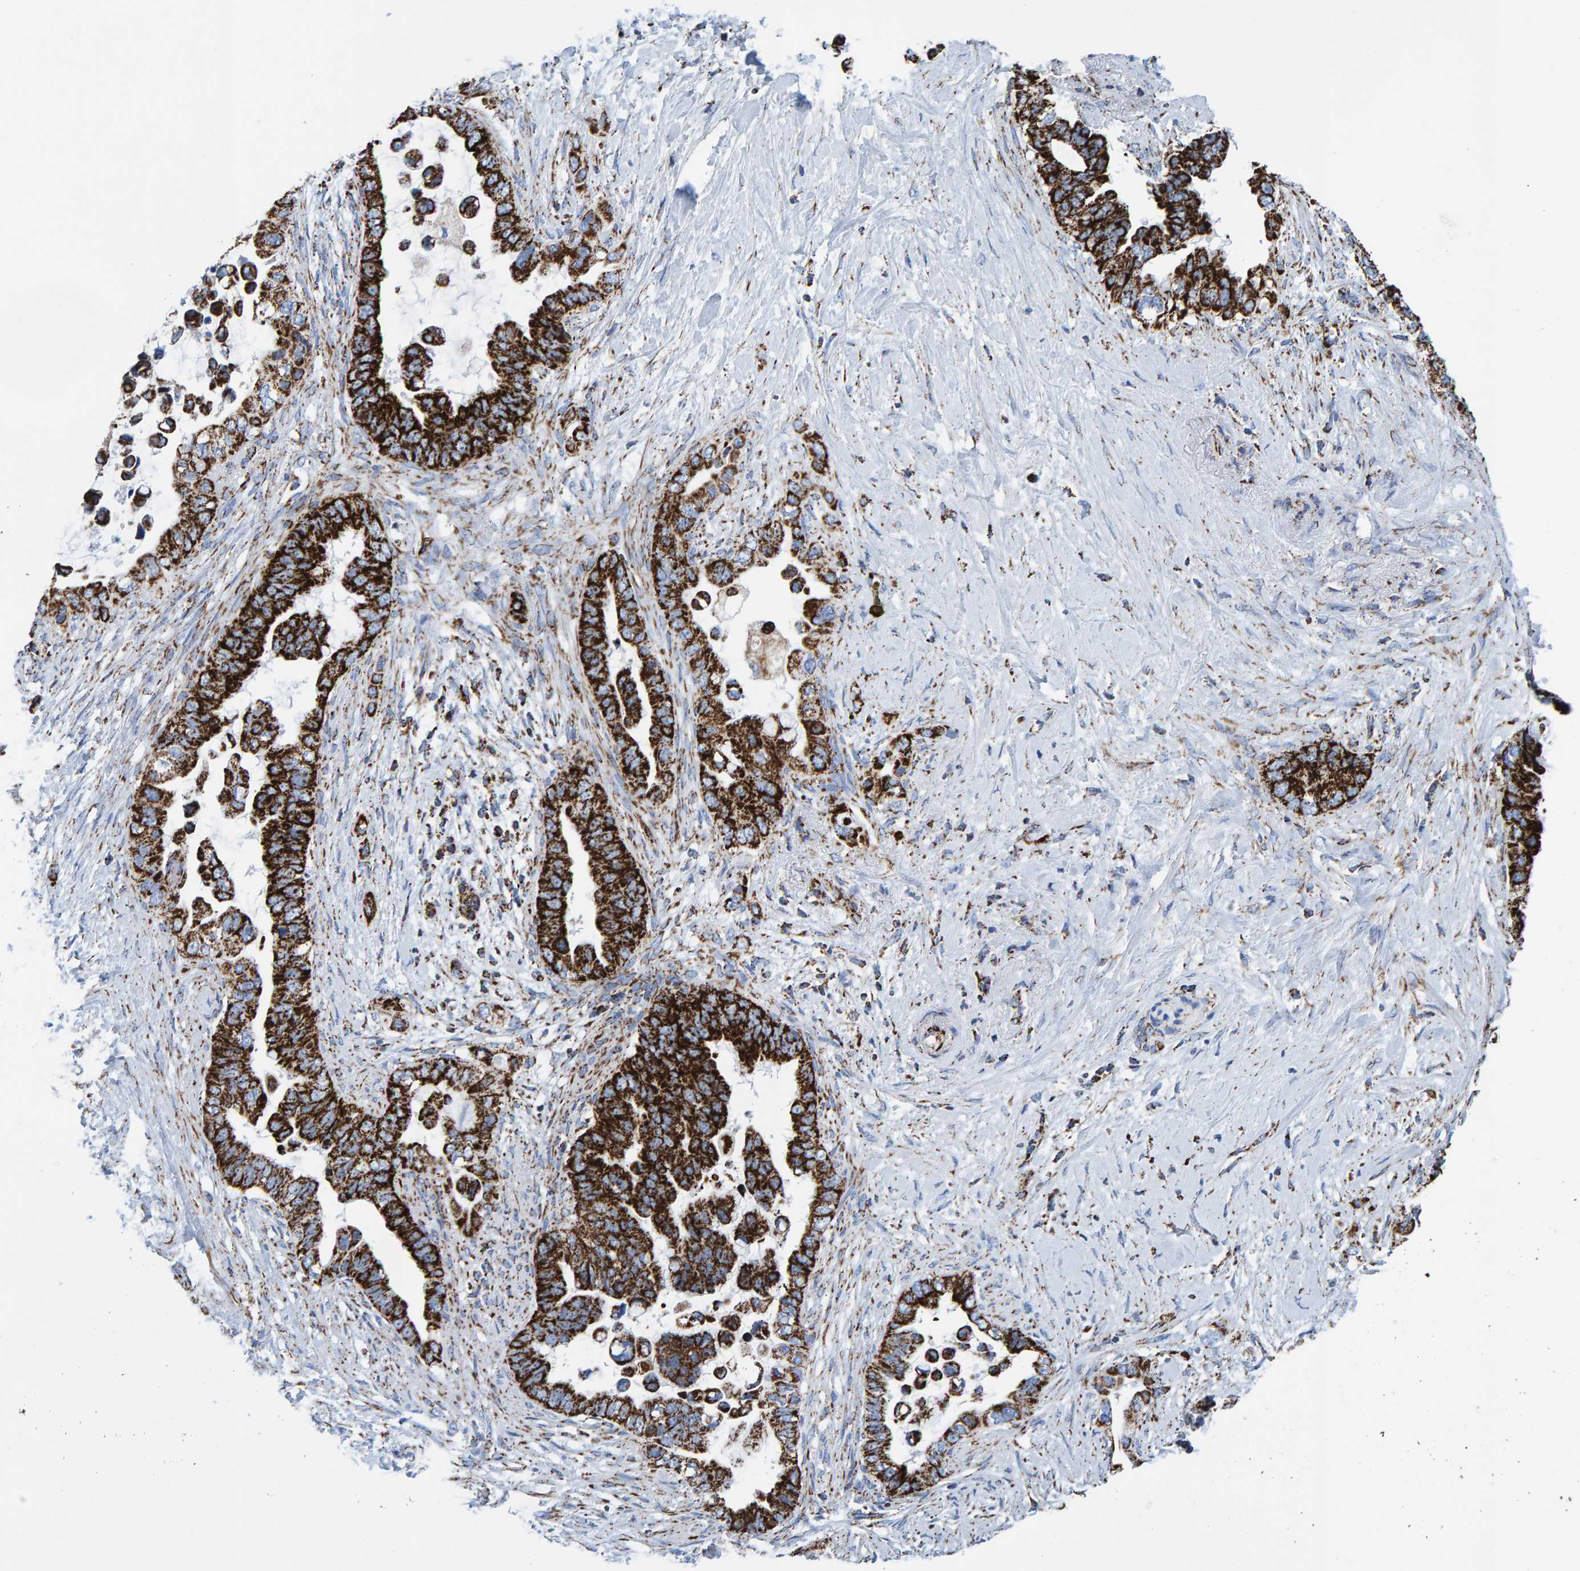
{"staining": {"intensity": "strong", "quantity": ">75%", "location": "cytoplasmic/membranous"}, "tissue": "pancreatic cancer", "cell_type": "Tumor cells", "image_type": "cancer", "snomed": [{"axis": "morphology", "description": "Adenocarcinoma, NOS"}, {"axis": "topography", "description": "Pancreas"}], "caption": "The micrograph demonstrates immunohistochemical staining of pancreatic cancer. There is strong cytoplasmic/membranous positivity is identified in about >75% of tumor cells. (DAB (3,3'-diaminobenzidine) IHC with brightfield microscopy, high magnification).", "gene": "ENSG00000262660", "patient": {"sex": "female", "age": 56}}